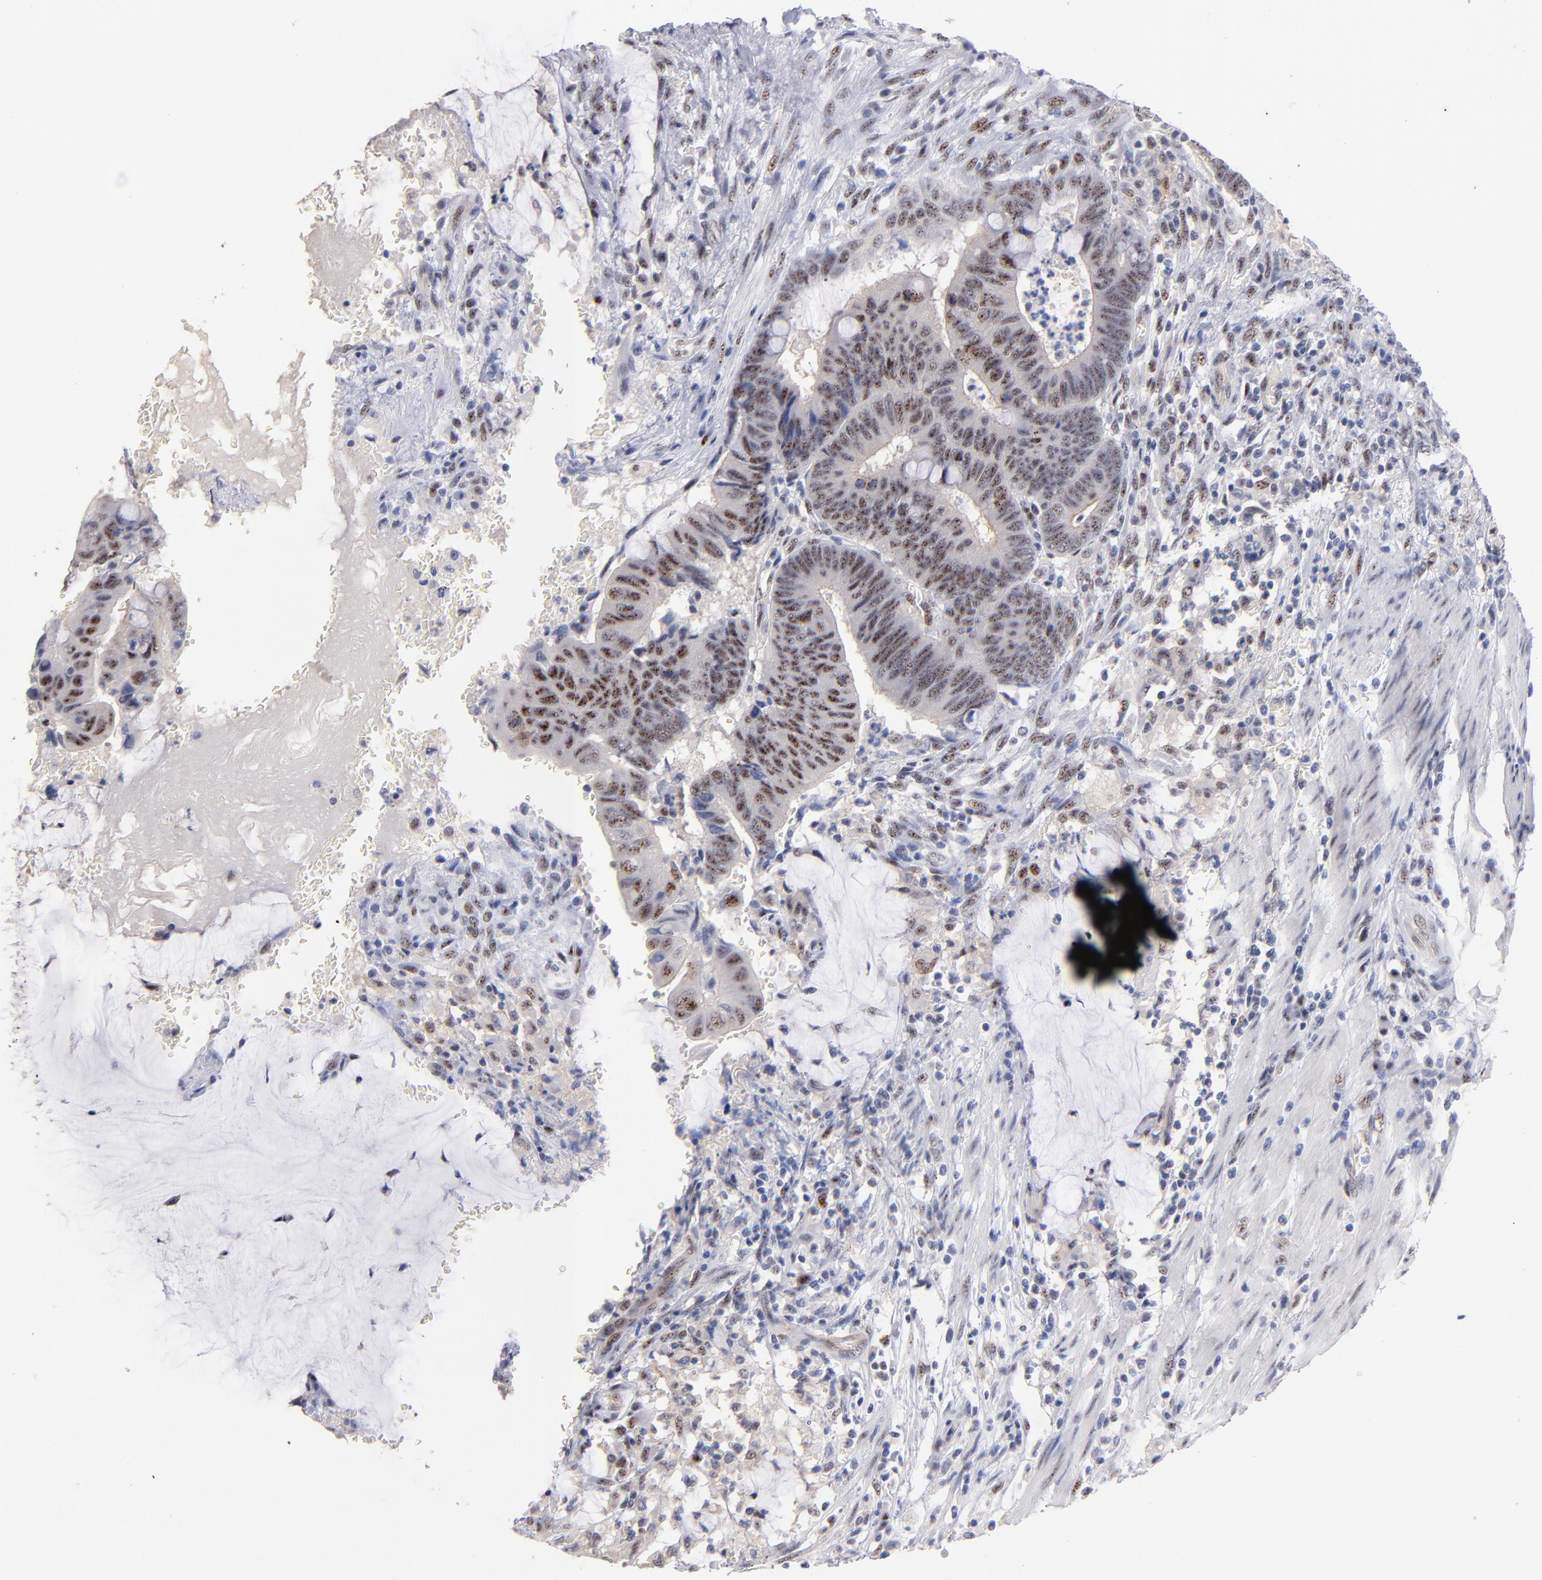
{"staining": {"intensity": "moderate", "quantity": ">75%", "location": "nuclear"}, "tissue": "colorectal cancer", "cell_type": "Tumor cells", "image_type": "cancer", "snomed": [{"axis": "morphology", "description": "Normal tissue, NOS"}, {"axis": "morphology", "description": "Adenocarcinoma, NOS"}, {"axis": "topography", "description": "Rectum"}], "caption": "Protein staining of adenocarcinoma (colorectal) tissue reveals moderate nuclear staining in about >75% of tumor cells. The staining is performed using DAB brown chromogen to label protein expression. The nuclei are counter-stained blue using hematoxylin.", "gene": "RAF1", "patient": {"sex": "male", "age": 92}}